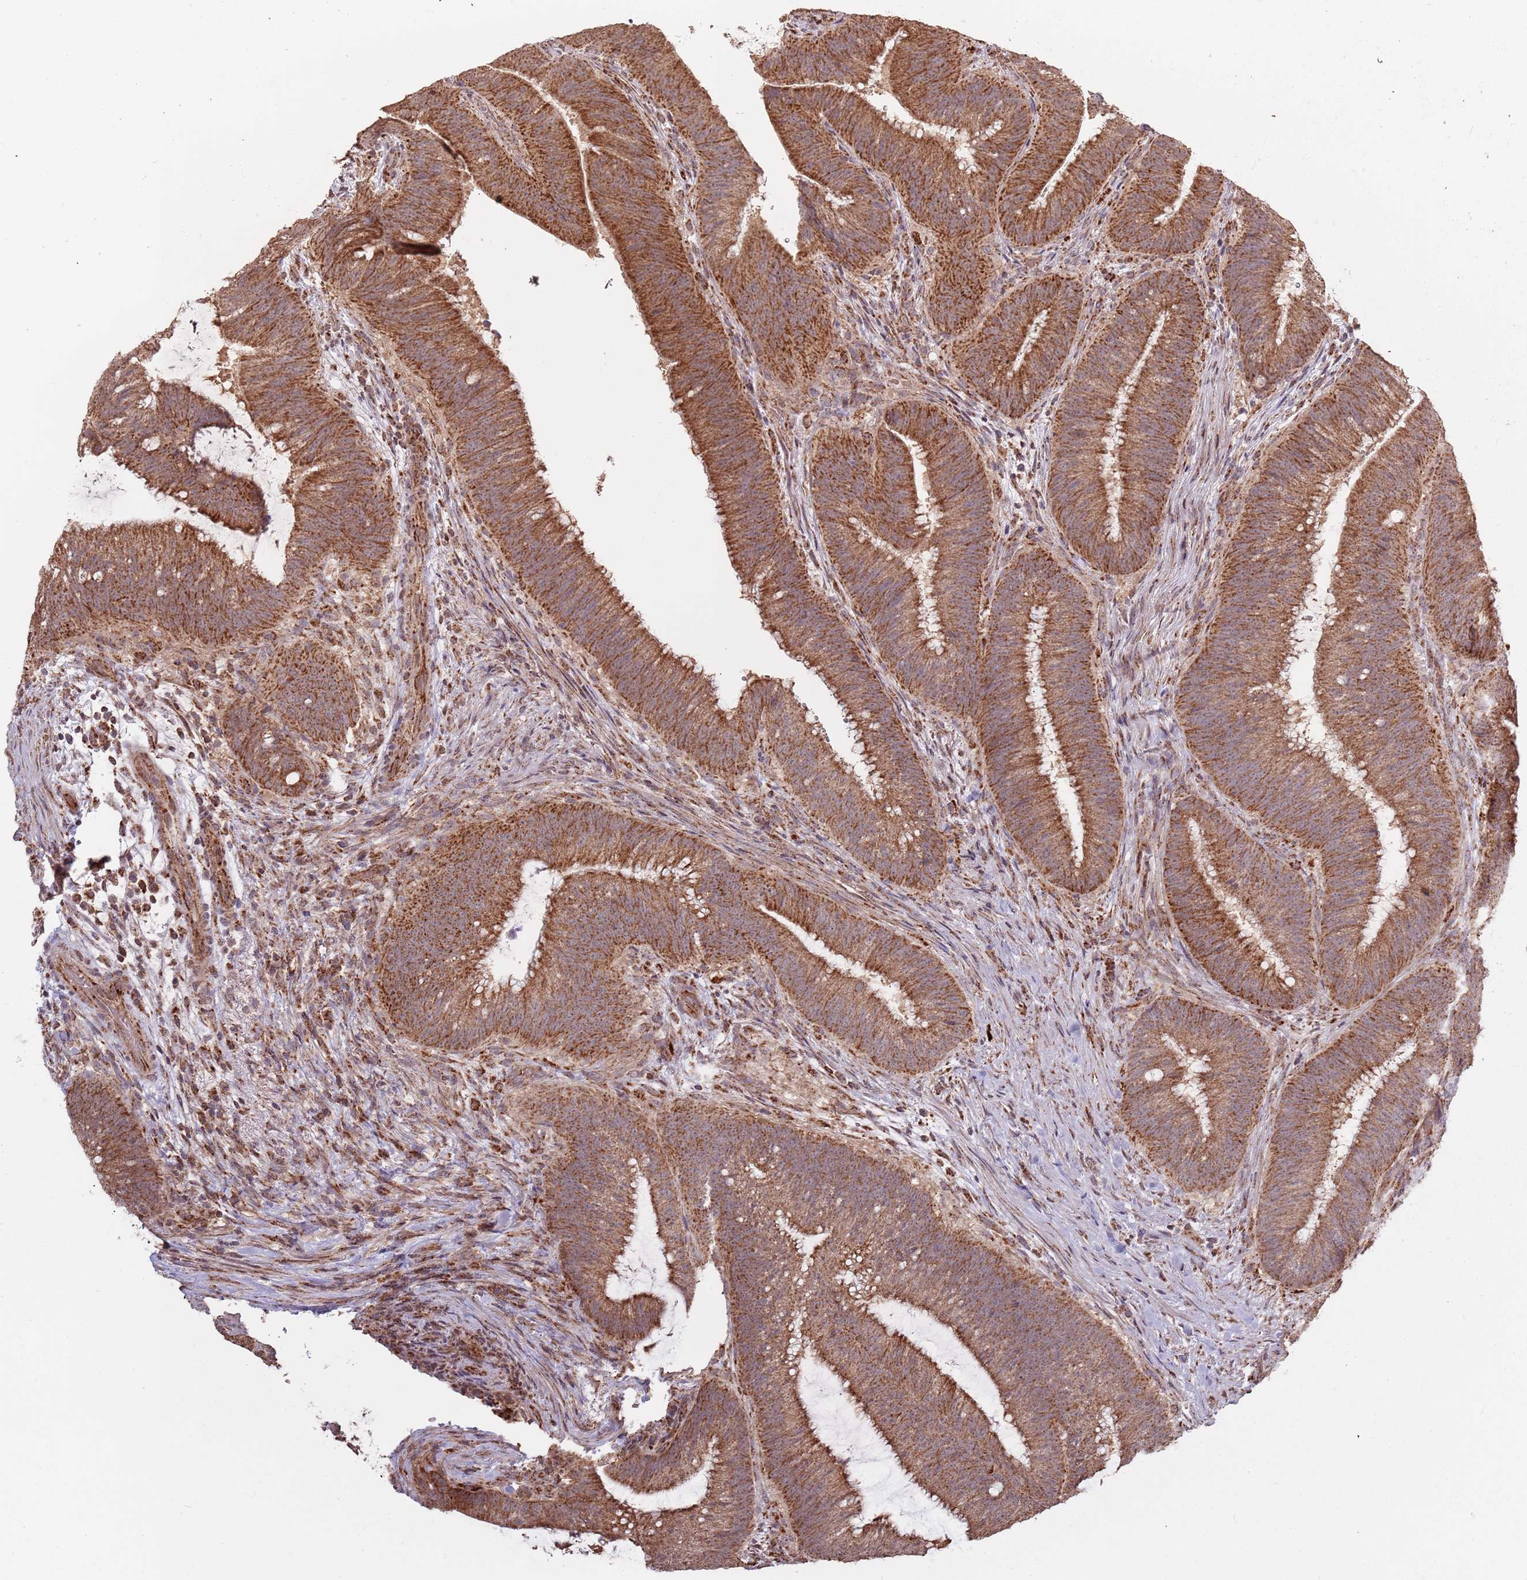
{"staining": {"intensity": "strong", "quantity": ">75%", "location": "cytoplasmic/membranous"}, "tissue": "colorectal cancer", "cell_type": "Tumor cells", "image_type": "cancer", "snomed": [{"axis": "morphology", "description": "Adenocarcinoma, NOS"}, {"axis": "topography", "description": "Colon"}], "caption": "Colorectal adenocarcinoma stained with a protein marker demonstrates strong staining in tumor cells.", "gene": "IL17RD", "patient": {"sex": "female", "age": 43}}